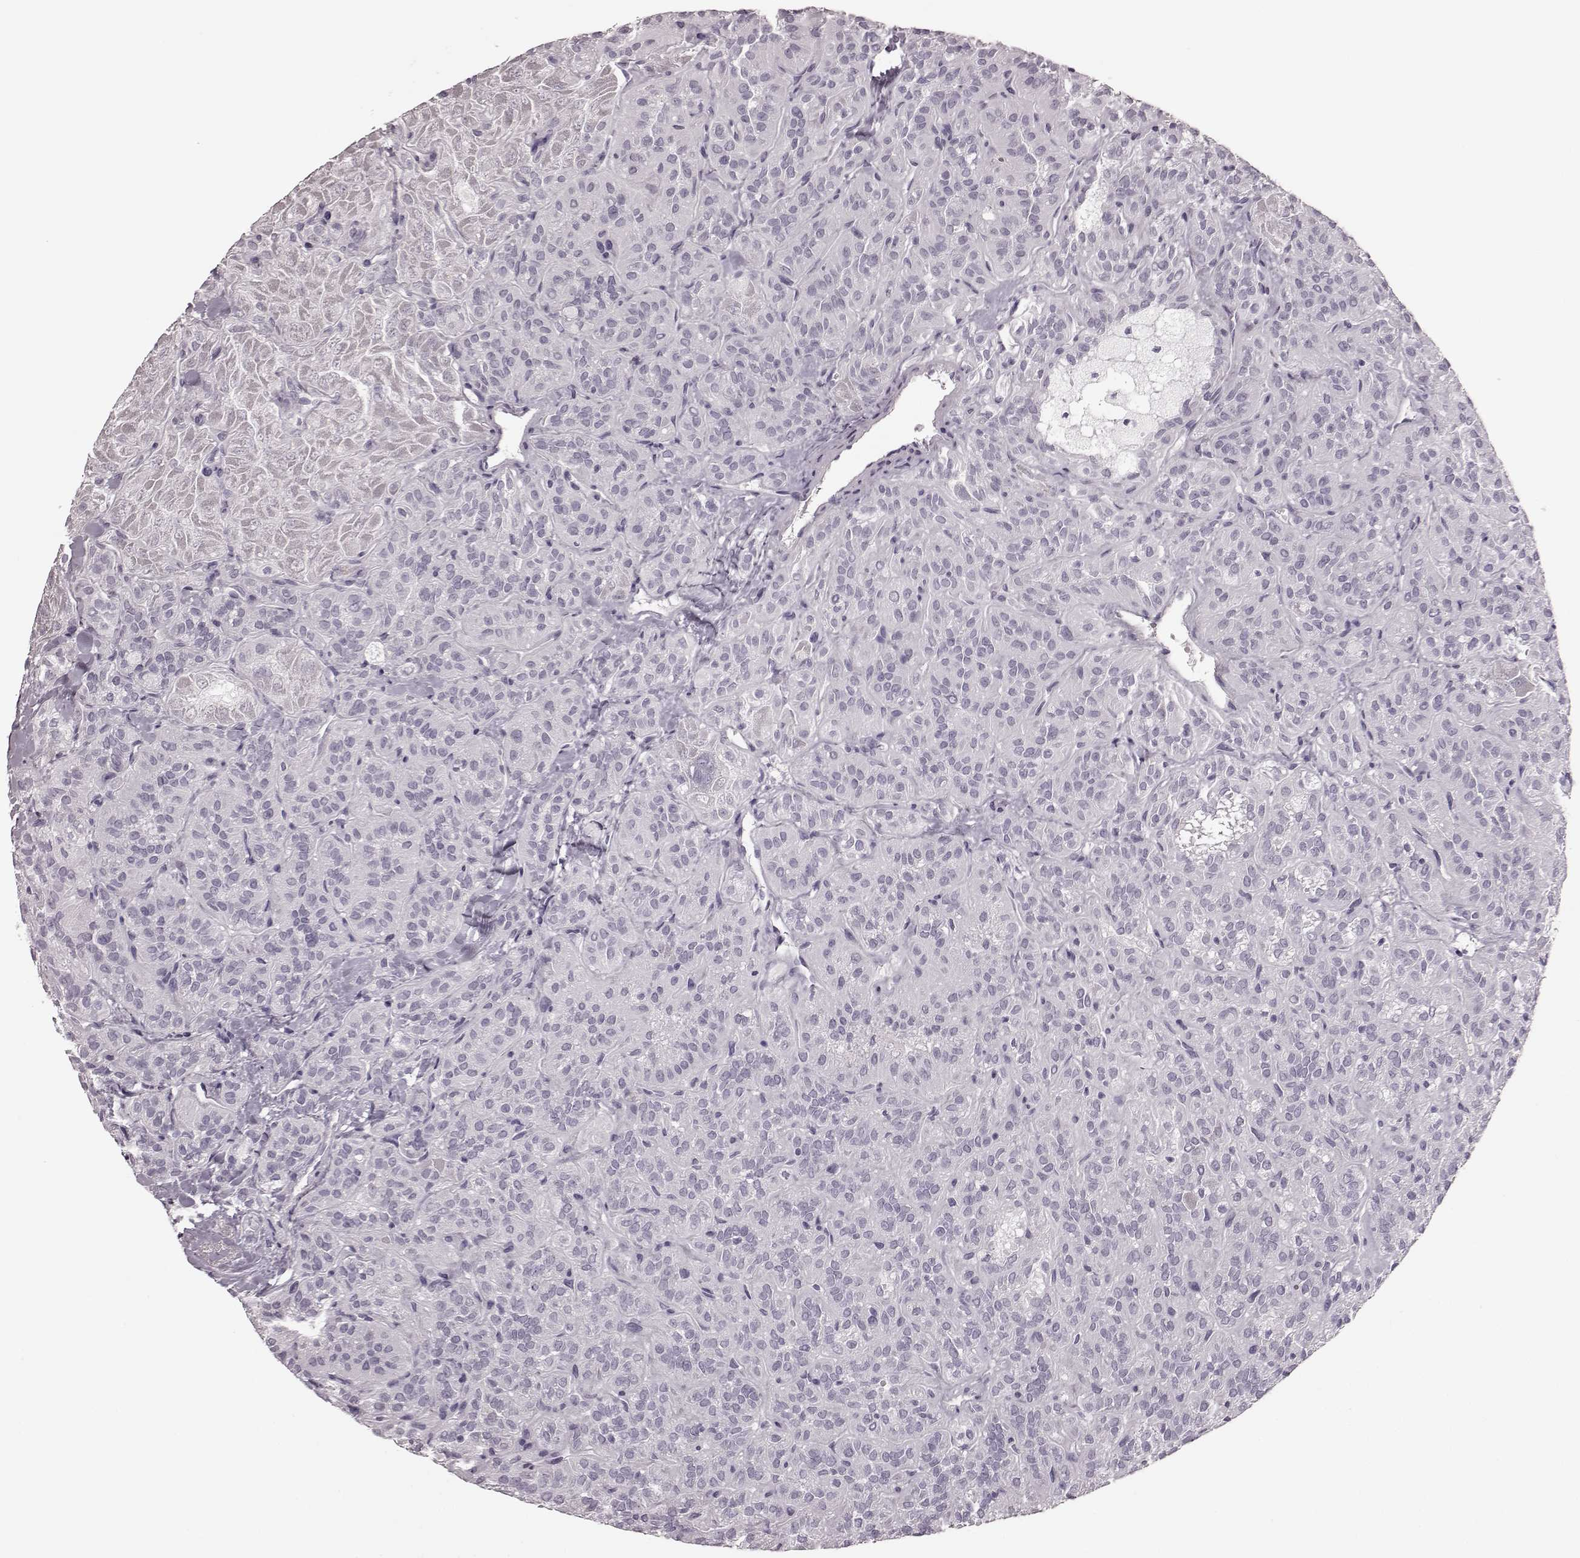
{"staining": {"intensity": "negative", "quantity": "none", "location": "none"}, "tissue": "thyroid cancer", "cell_type": "Tumor cells", "image_type": "cancer", "snomed": [{"axis": "morphology", "description": "Papillary adenocarcinoma, NOS"}, {"axis": "topography", "description": "Thyroid gland"}], "caption": "This is a image of IHC staining of thyroid cancer, which shows no positivity in tumor cells.", "gene": "TRPM1", "patient": {"sex": "female", "age": 45}}